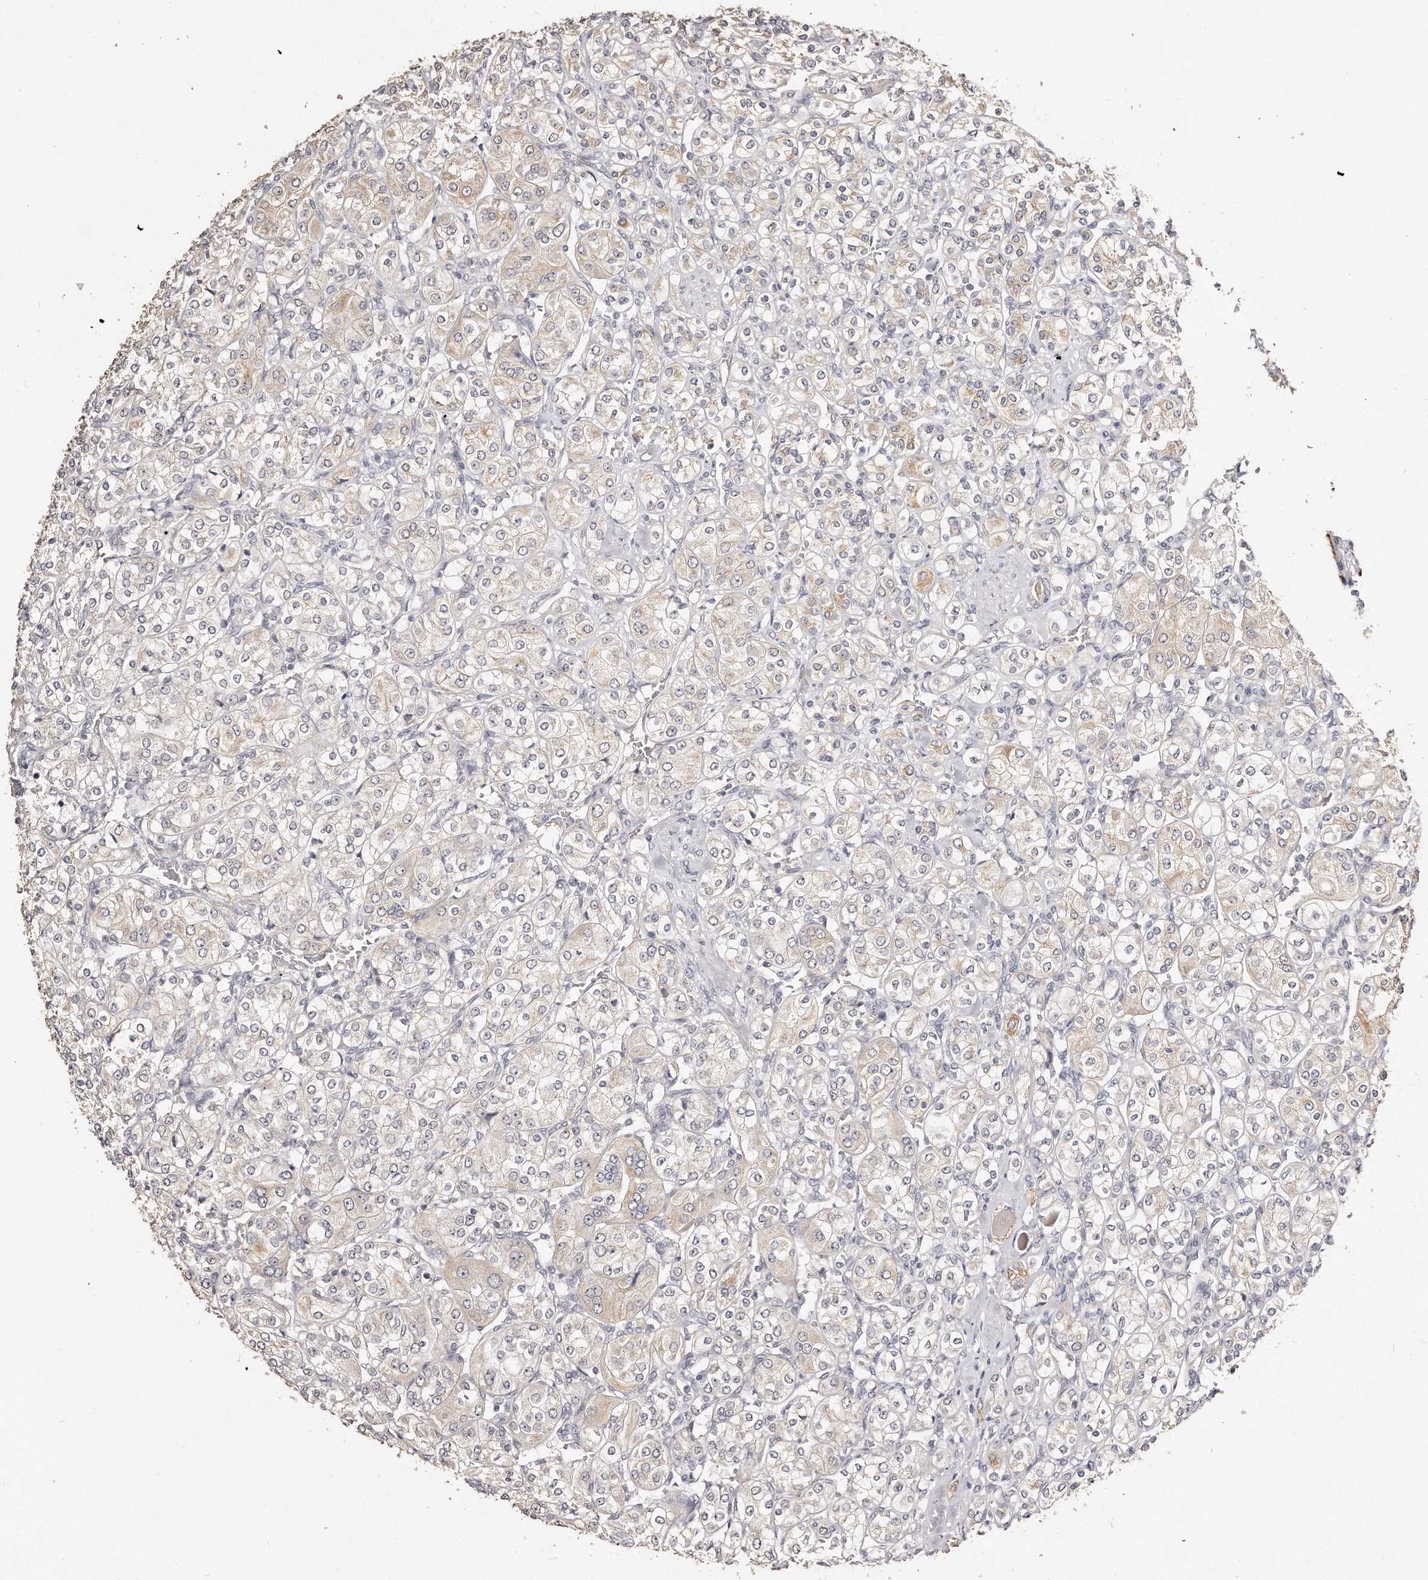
{"staining": {"intensity": "weak", "quantity": "25%-75%", "location": "cytoplasmic/membranous"}, "tissue": "renal cancer", "cell_type": "Tumor cells", "image_type": "cancer", "snomed": [{"axis": "morphology", "description": "Adenocarcinoma, NOS"}, {"axis": "topography", "description": "Kidney"}], "caption": "Weak cytoplasmic/membranous expression is present in approximately 25%-75% of tumor cells in renal cancer.", "gene": "ZYG11A", "patient": {"sex": "male", "age": 77}}